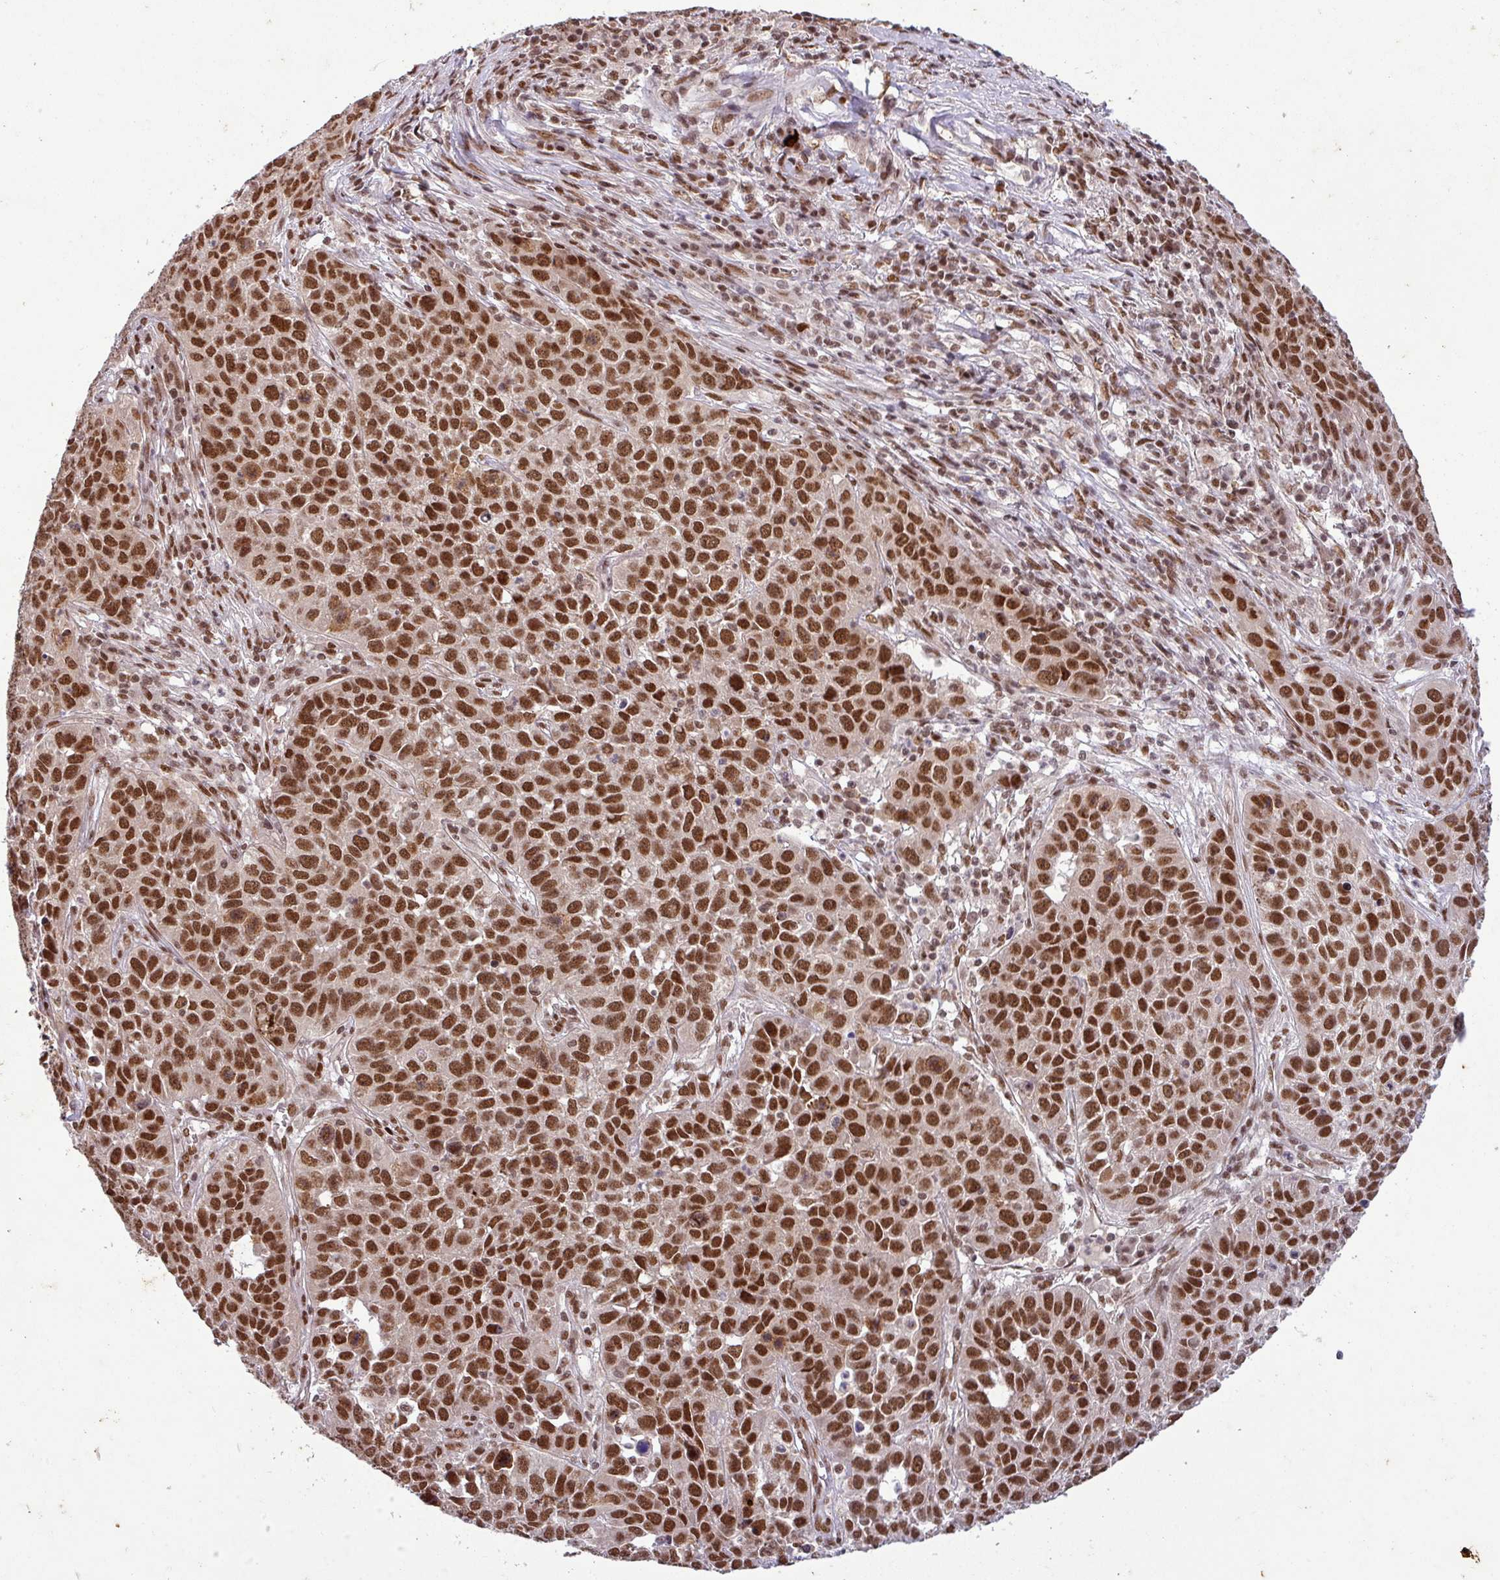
{"staining": {"intensity": "strong", "quantity": ">75%", "location": "nuclear"}, "tissue": "lung cancer", "cell_type": "Tumor cells", "image_type": "cancer", "snomed": [{"axis": "morphology", "description": "Squamous cell carcinoma, NOS"}, {"axis": "topography", "description": "Lung"}], "caption": "A brown stain shows strong nuclear expression of a protein in lung cancer tumor cells.", "gene": "SRSF2", "patient": {"sex": "male", "age": 76}}